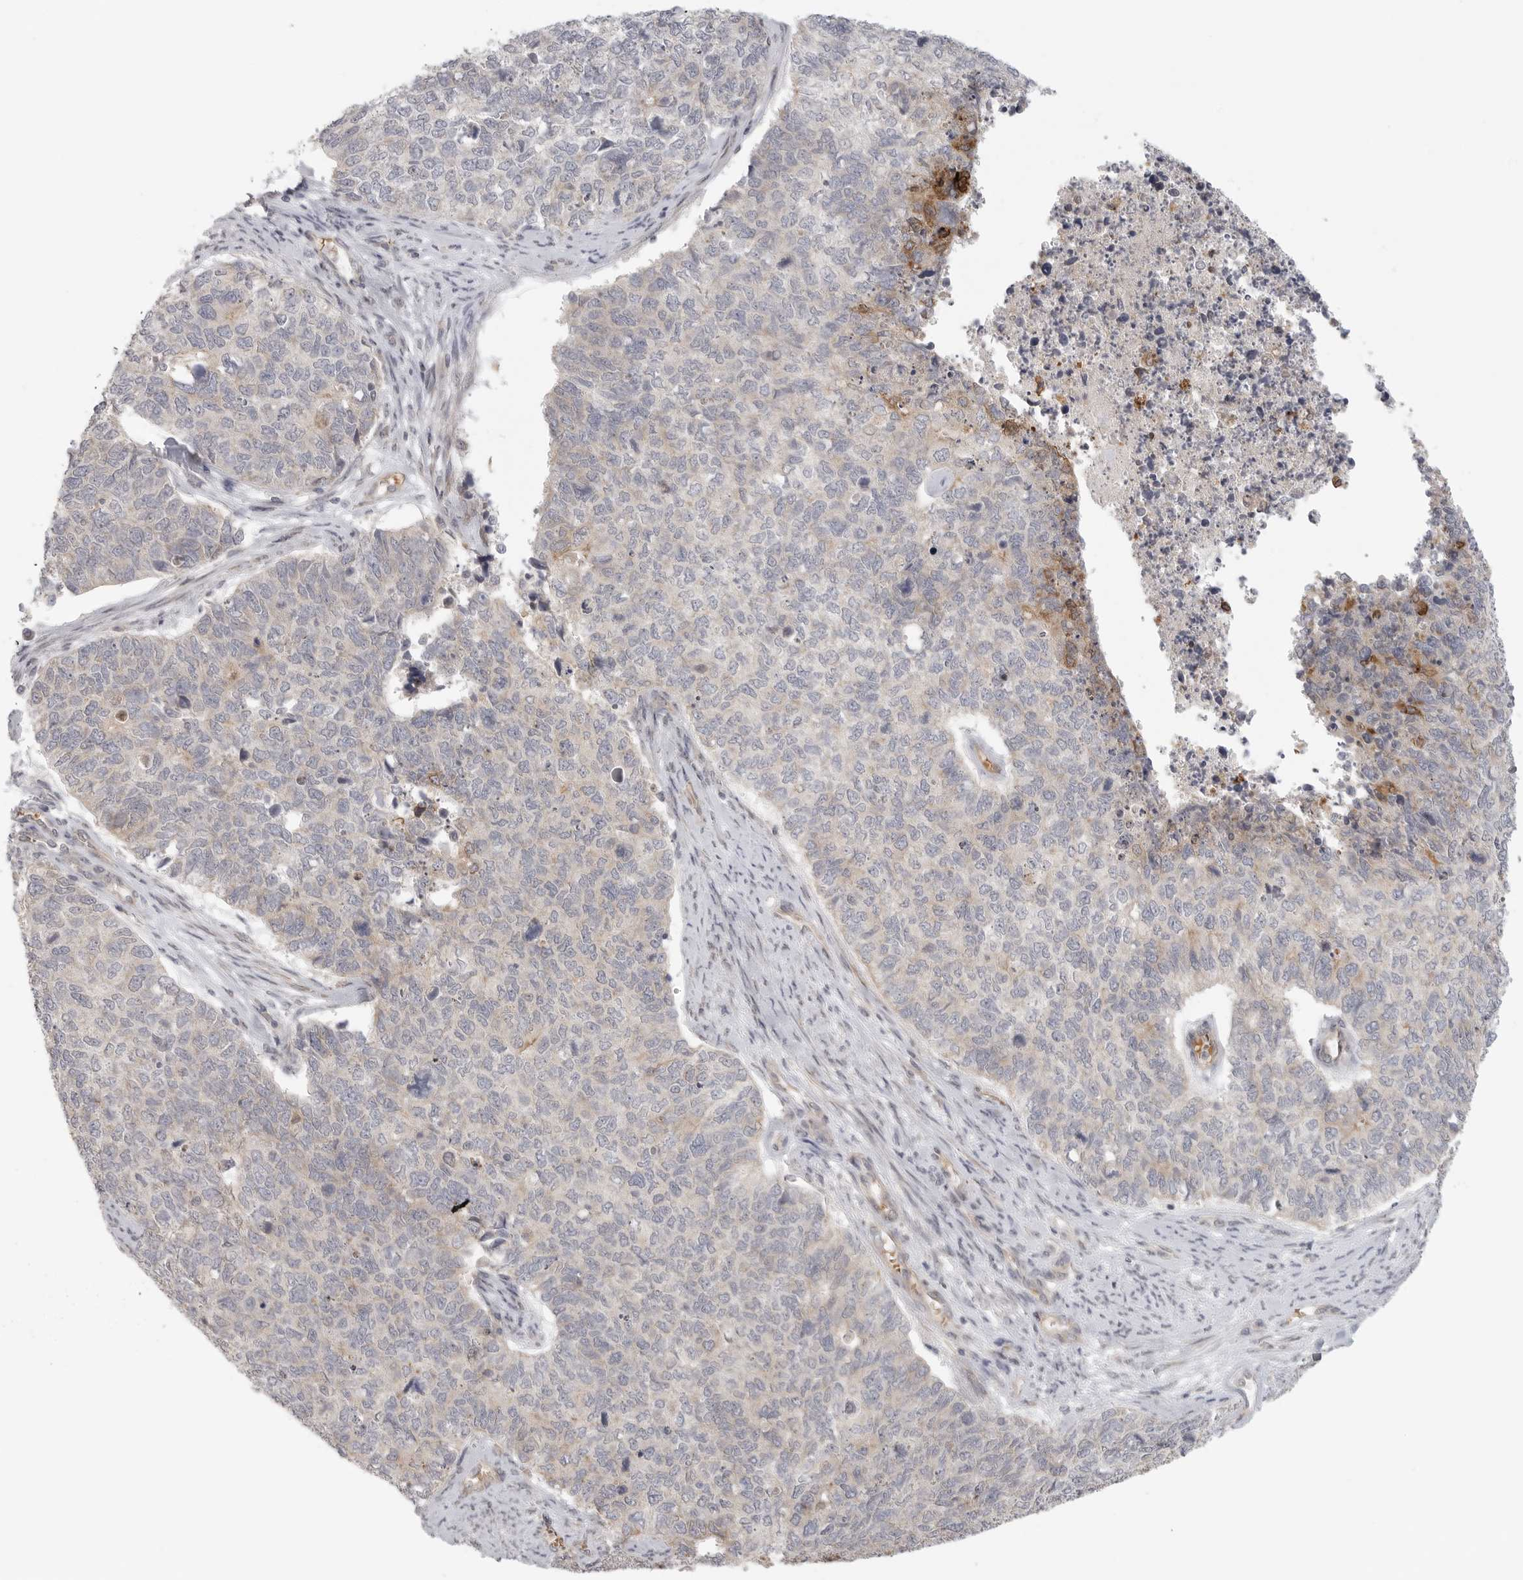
{"staining": {"intensity": "moderate", "quantity": "<25%", "location": "cytoplasmic/membranous"}, "tissue": "cervical cancer", "cell_type": "Tumor cells", "image_type": "cancer", "snomed": [{"axis": "morphology", "description": "Squamous cell carcinoma, NOS"}, {"axis": "topography", "description": "Cervix"}], "caption": "High-magnification brightfield microscopy of cervical cancer stained with DAB (brown) and counterstained with hematoxylin (blue). tumor cells exhibit moderate cytoplasmic/membranous staining is present in about<25% of cells.", "gene": "CCPG1", "patient": {"sex": "female", "age": 63}}